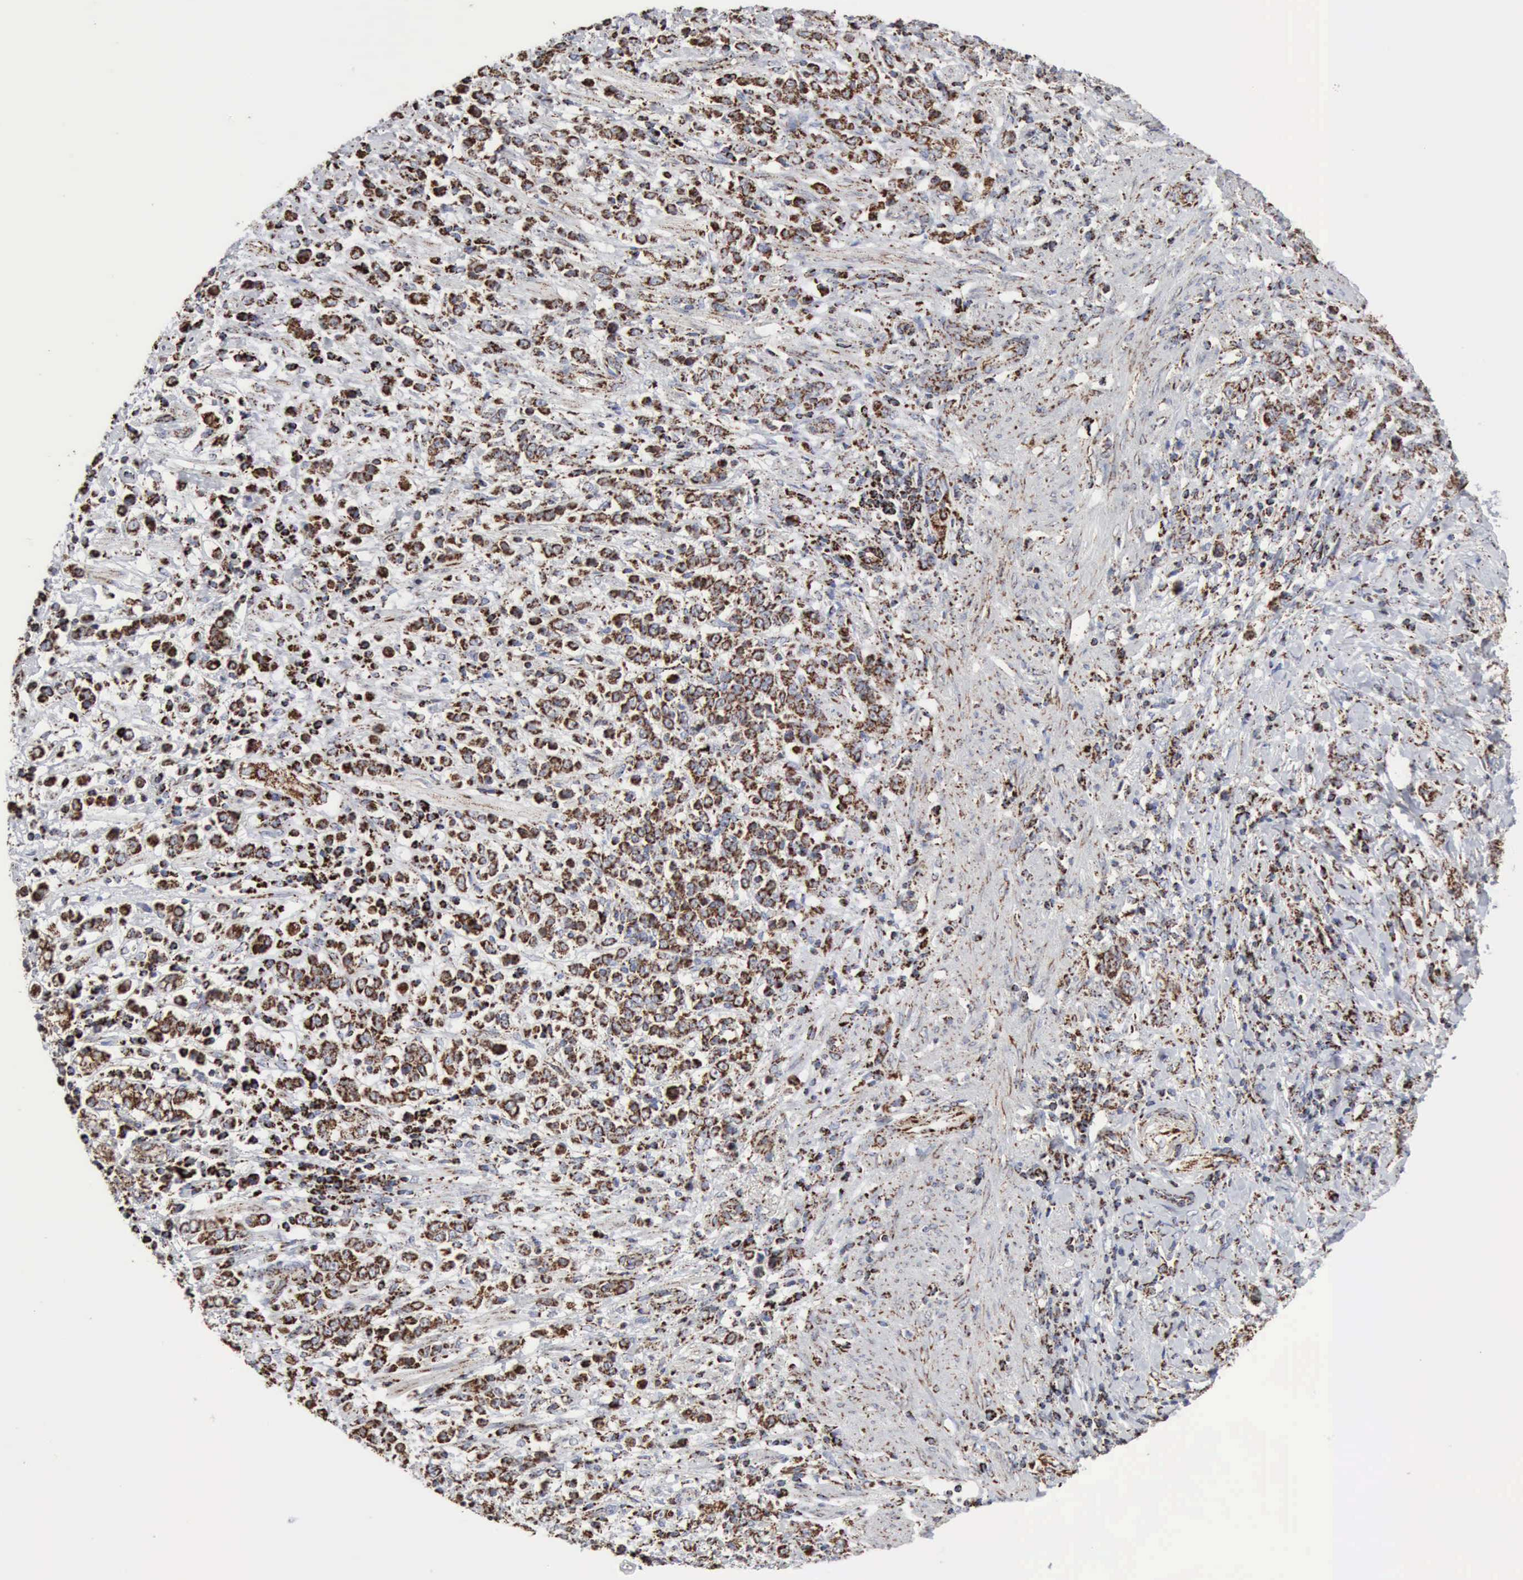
{"staining": {"intensity": "strong", "quantity": ">75%", "location": "cytoplasmic/membranous"}, "tissue": "stomach cancer", "cell_type": "Tumor cells", "image_type": "cancer", "snomed": [{"axis": "morphology", "description": "Adenocarcinoma, NOS"}, {"axis": "topography", "description": "Stomach, lower"}], "caption": "Tumor cells display high levels of strong cytoplasmic/membranous expression in approximately >75% of cells in stomach cancer.", "gene": "ACO2", "patient": {"sex": "male", "age": 88}}